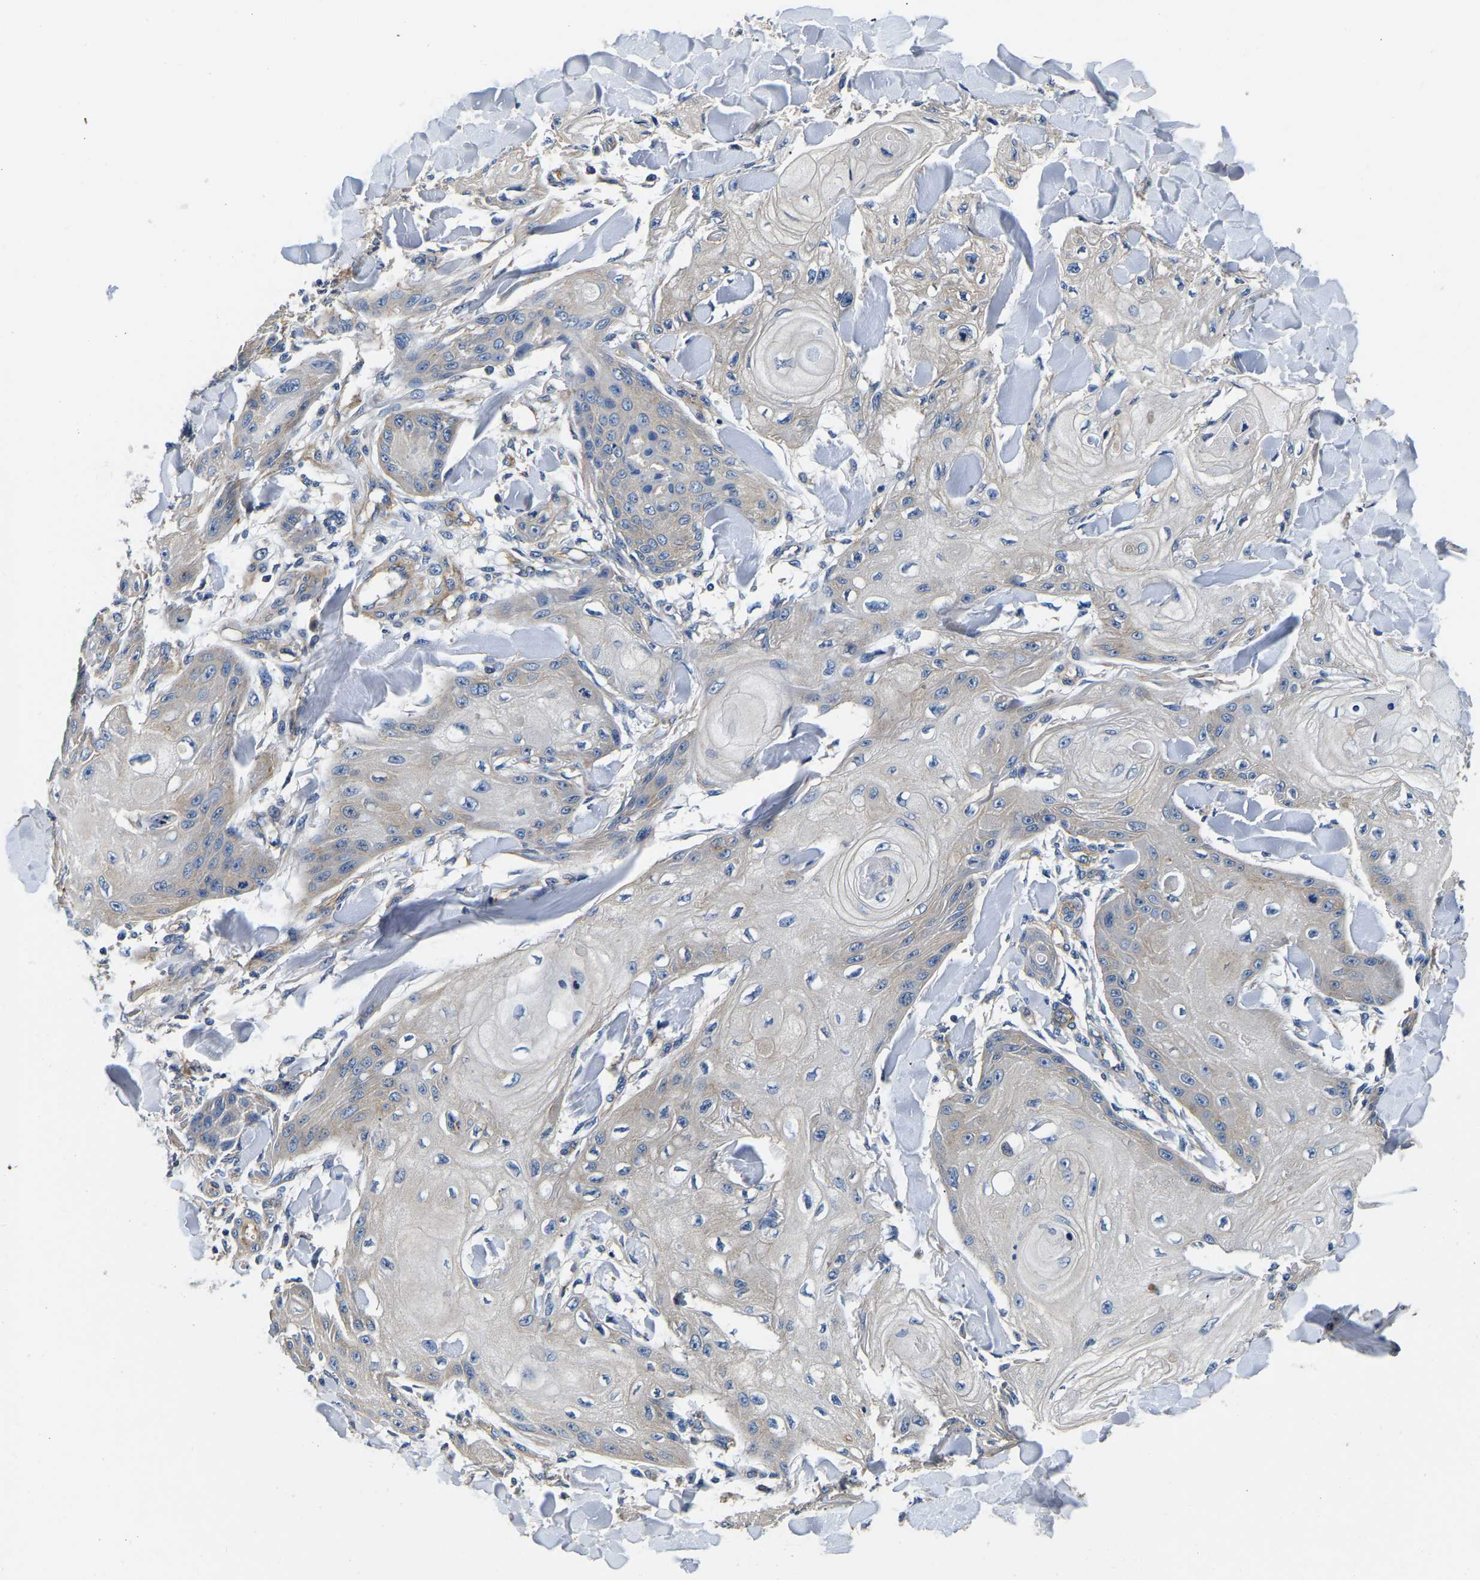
{"staining": {"intensity": "negative", "quantity": "none", "location": "none"}, "tissue": "skin cancer", "cell_type": "Tumor cells", "image_type": "cancer", "snomed": [{"axis": "morphology", "description": "Squamous cell carcinoma, NOS"}, {"axis": "topography", "description": "Skin"}], "caption": "This is an IHC photomicrograph of skin squamous cell carcinoma. There is no expression in tumor cells.", "gene": "SH3GLB1", "patient": {"sex": "male", "age": 74}}